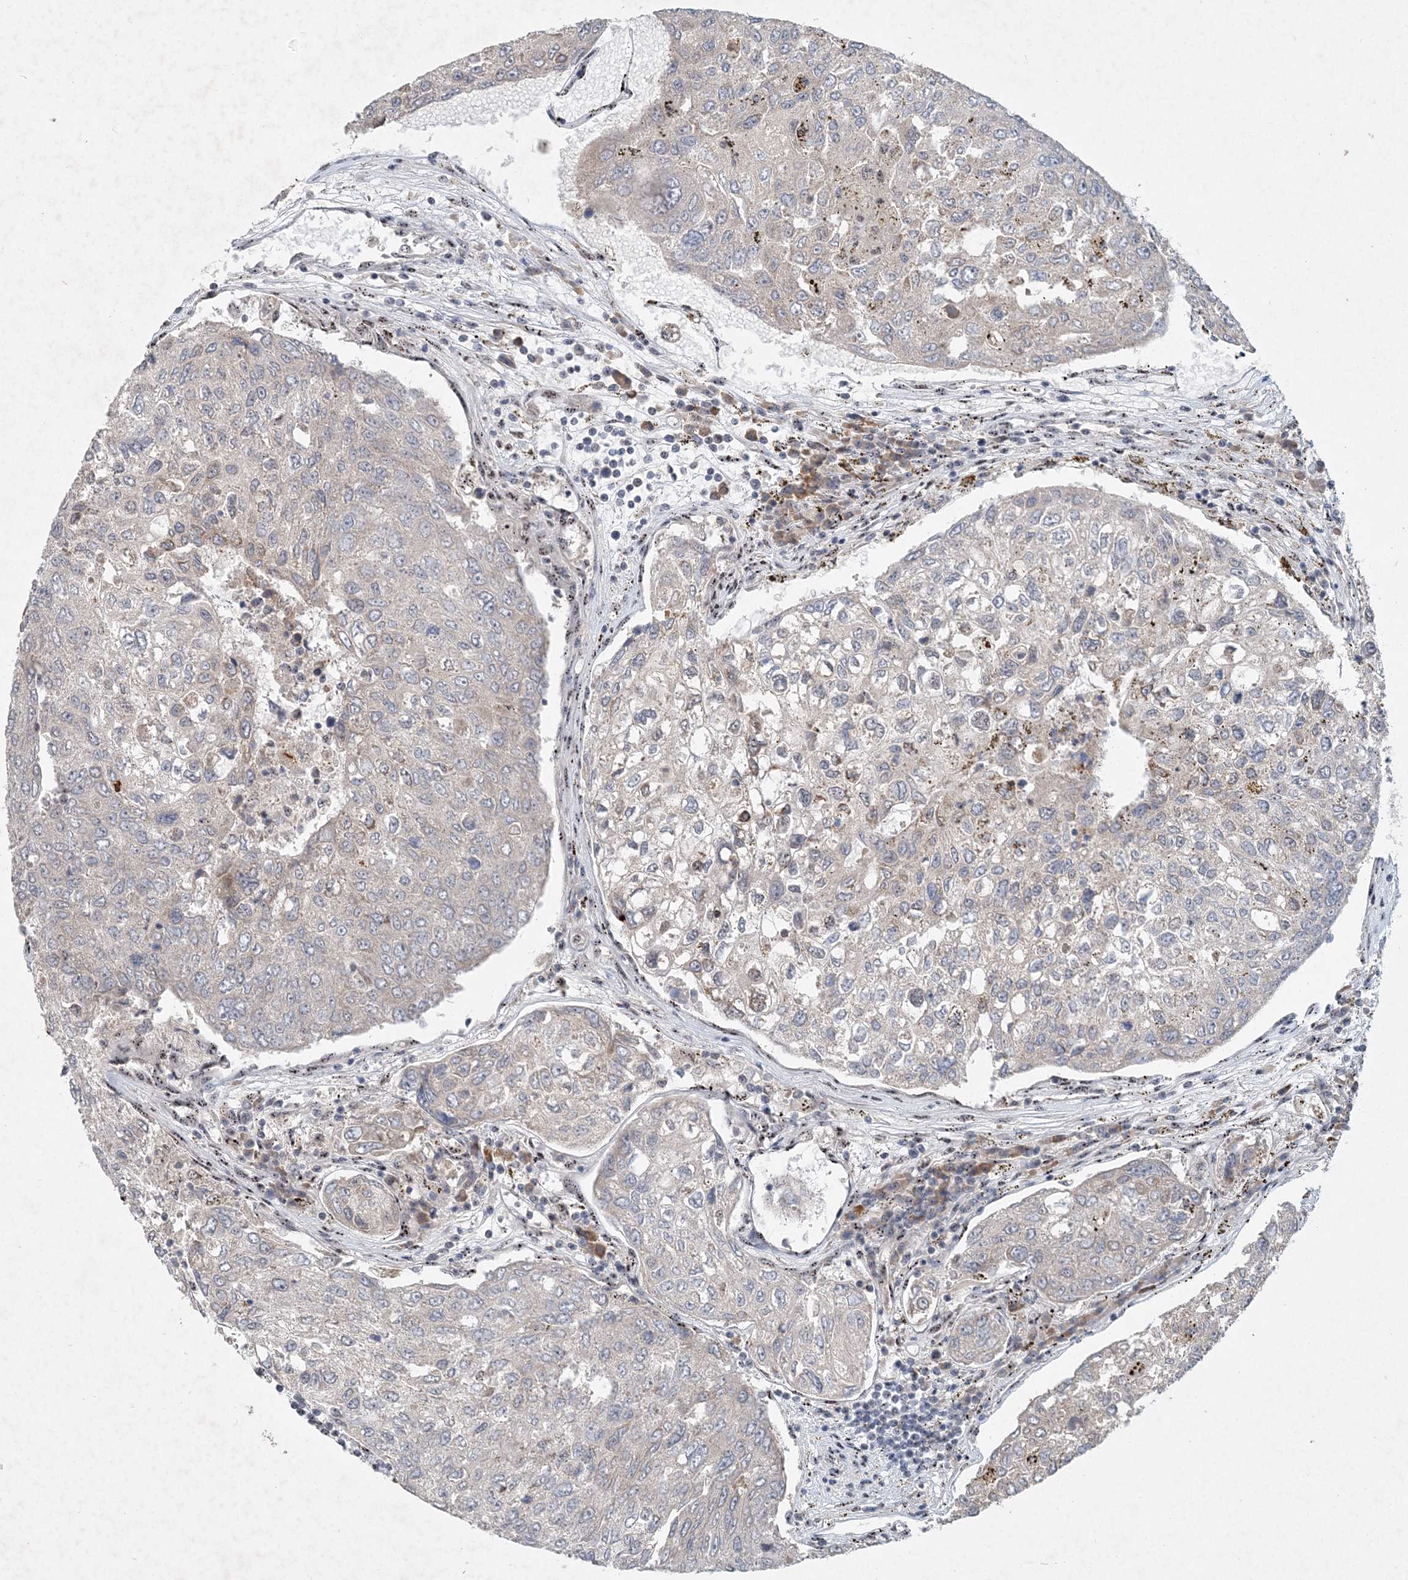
{"staining": {"intensity": "negative", "quantity": "none", "location": "none"}, "tissue": "urothelial cancer", "cell_type": "Tumor cells", "image_type": "cancer", "snomed": [{"axis": "morphology", "description": "Urothelial carcinoma, High grade"}, {"axis": "topography", "description": "Lymph node"}, {"axis": "topography", "description": "Urinary bladder"}], "caption": "A high-resolution image shows immunohistochemistry staining of urothelial cancer, which reveals no significant staining in tumor cells.", "gene": "GIN1", "patient": {"sex": "male", "age": 51}}